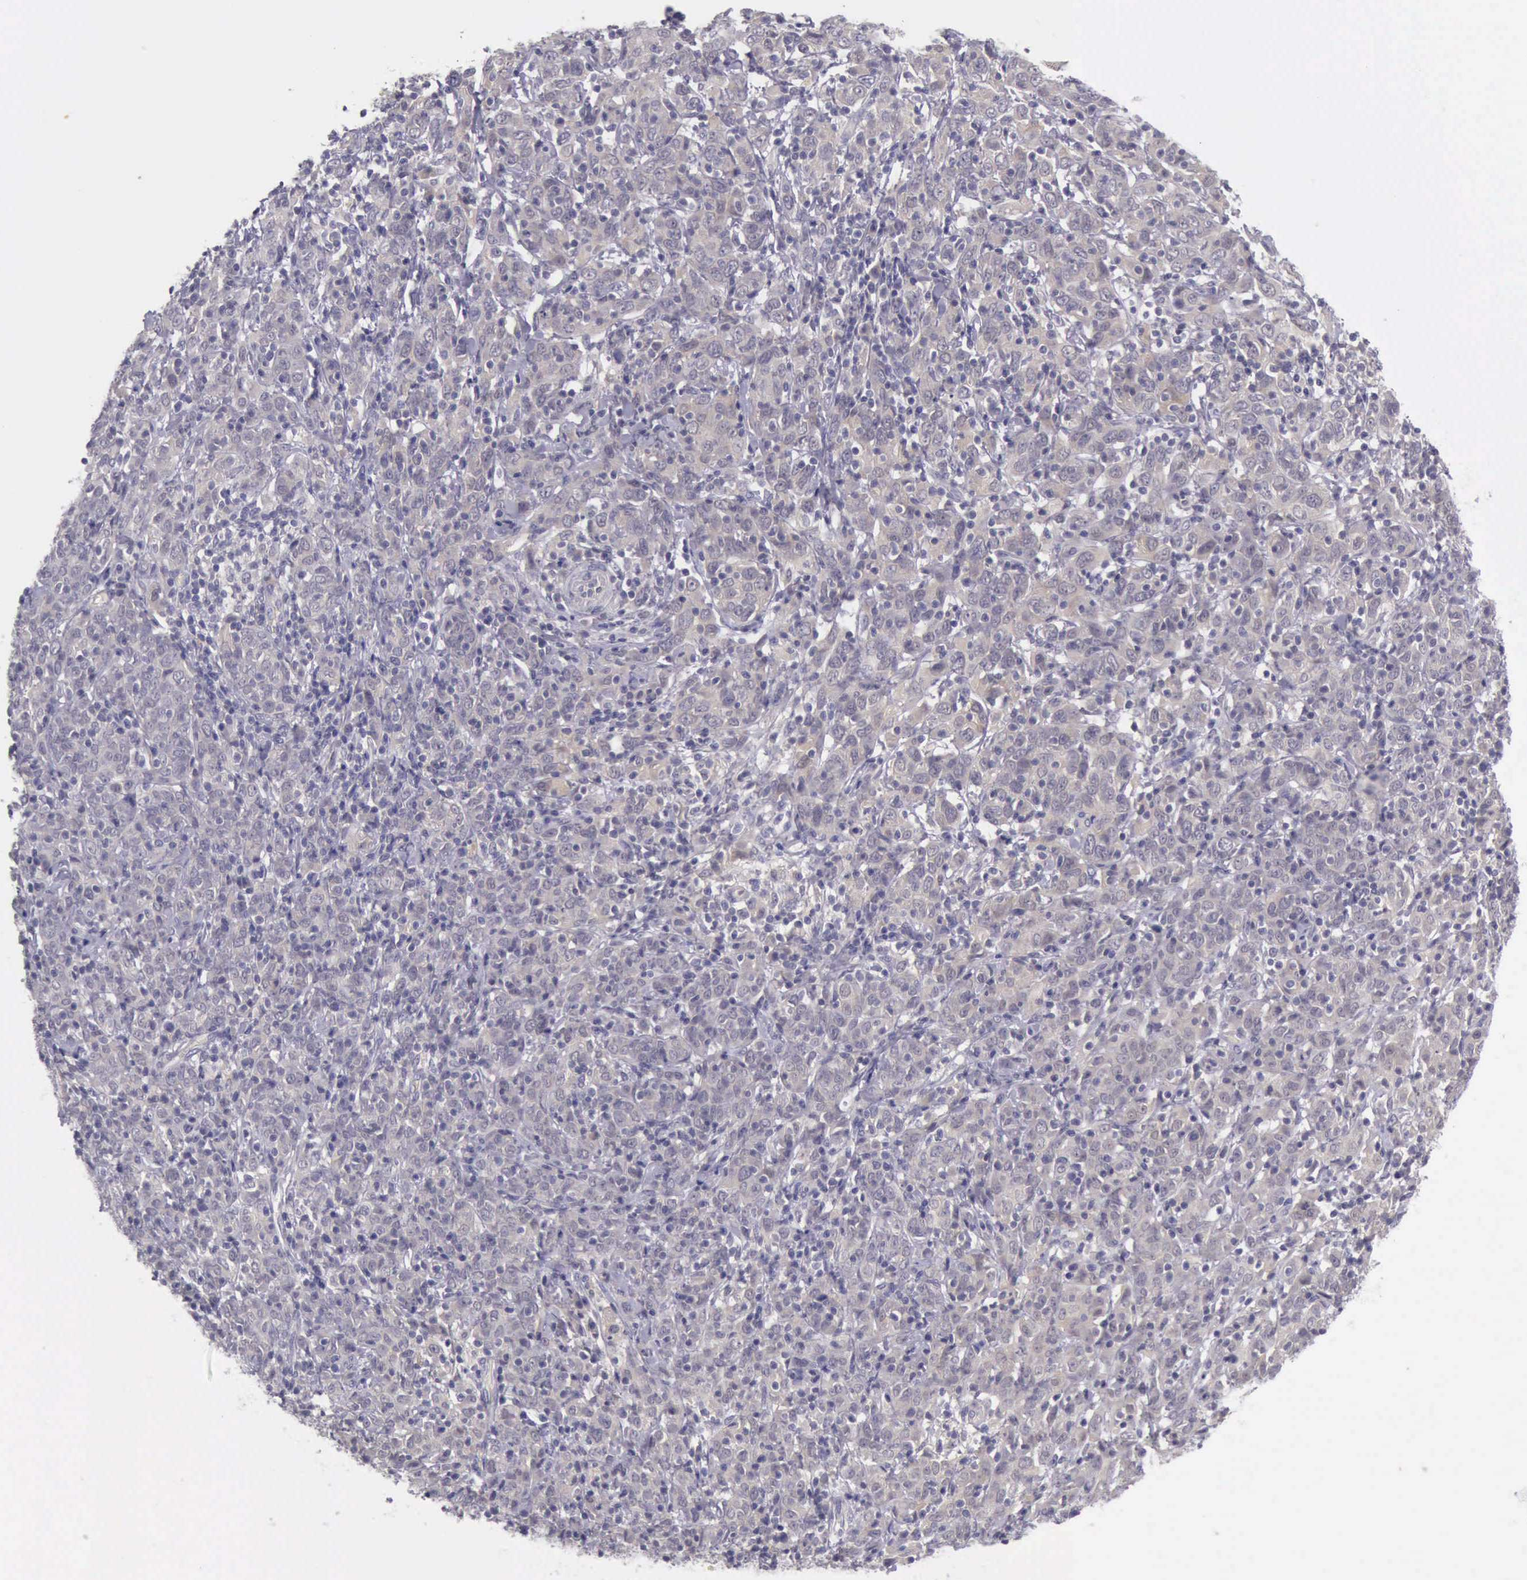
{"staining": {"intensity": "weak", "quantity": ">75%", "location": "cytoplasmic/membranous"}, "tissue": "cervical cancer", "cell_type": "Tumor cells", "image_type": "cancer", "snomed": [{"axis": "morphology", "description": "Normal tissue, NOS"}, {"axis": "morphology", "description": "Squamous cell carcinoma, NOS"}, {"axis": "topography", "description": "Cervix"}], "caption": "Weak cytoplasmic/membranous positivity is appreciated in about >75% of tumor cells in cervical squamous cell carcinoma.", "gene": "ARNT2", "patient": {"sex": "female", "age": 67}}